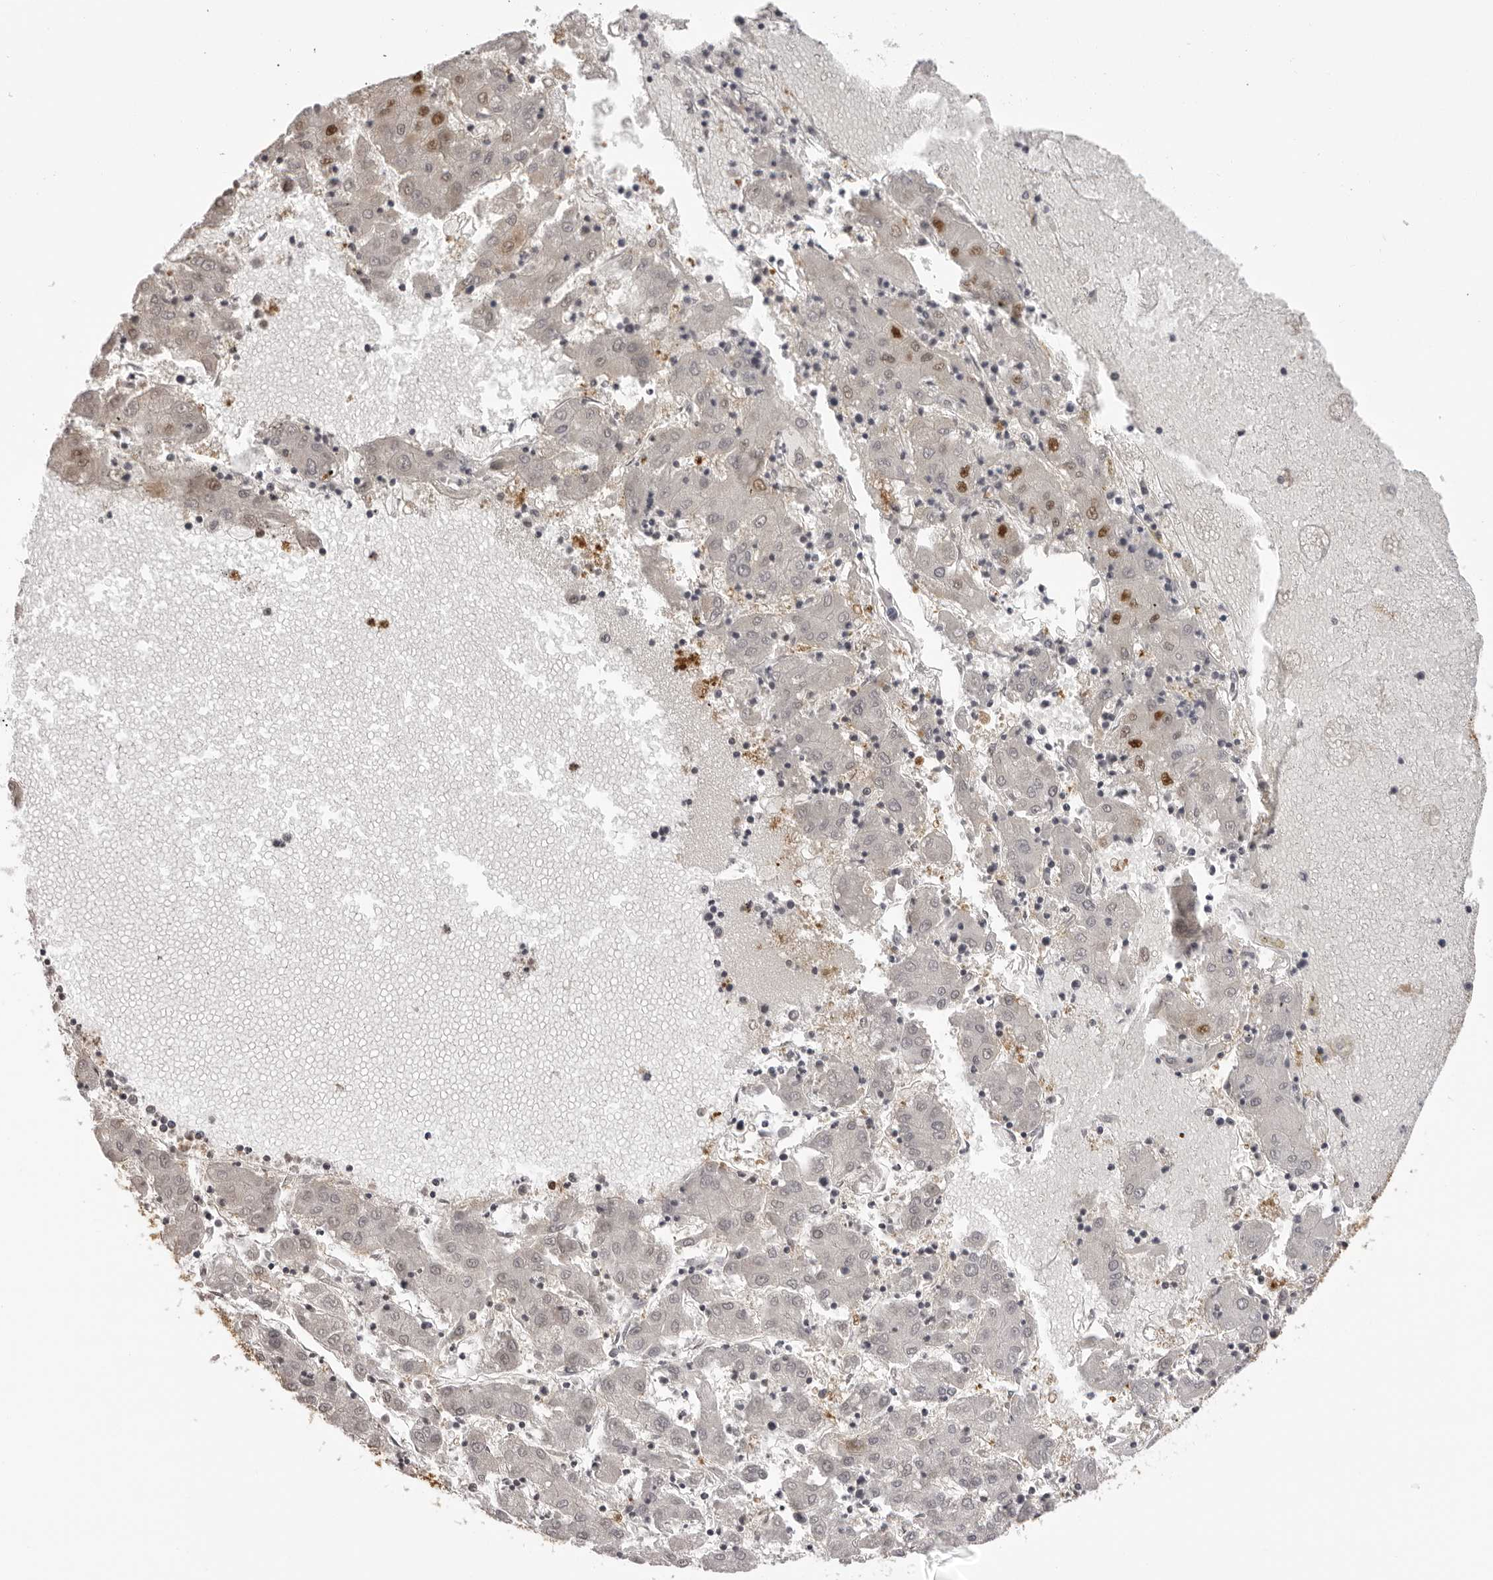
{"staining": {"intensity": "moderate", "quantity": "<25%", "location": "nuclear"}, "tissue": "liver cancer", "cell_type": "Tumor cells", "image_type": "cancer", "snomed": [{"axis": "morphology", "description": "Carcinoma, Hepatocellular, NOS"}, {"axis": "topography", "description": "Liver"}], "caption": "Protein expression analysis of human liver cancer reveals moderate nuclear positivity in approximately <25% of tumor cells. (Brightfield microscopy of DAB IHC at high magnification).", "gene": "HSPA4", "patient": {"sex": "male", "age": 72}}